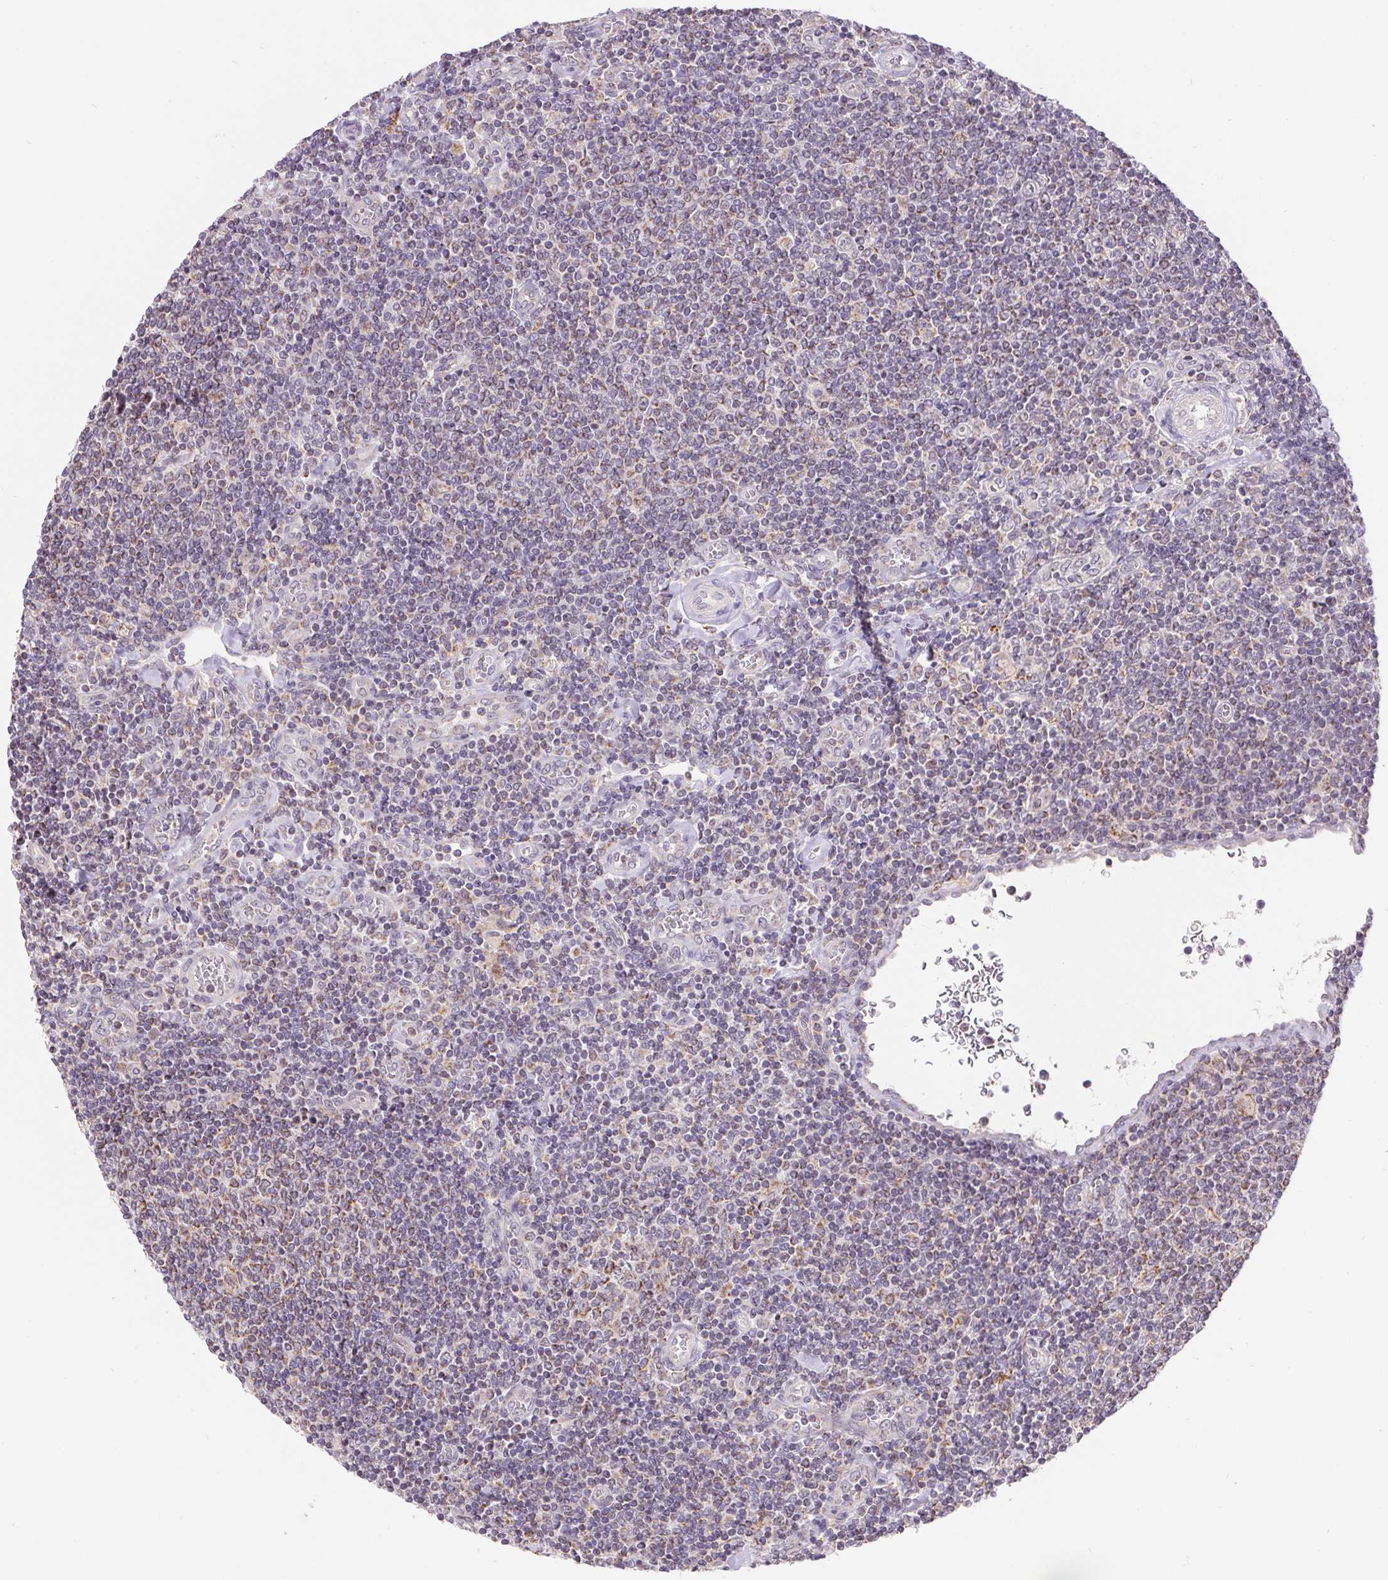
{"staining": {"intensity": "negative", "quantity": "none", "location": "none"}, "tissue": "lymphoma", "cell_type": "Tumor cells", "image_type": "cancer", "snomed": [{"axis": "morphology", "description": "Malignant lymphoma, non-Hodgkin's type, Low grade"}, {"axis": "topography", "description": "Lymph node"}], "caption": "The immunohistochemistry (IHC) image has no significant staining in tumor cells of malignant lymphoma, non-Hodgkin's type (low-grade) tissue.", "gene": "EMC6", "patient": {"sex": "male", "age": 52}}